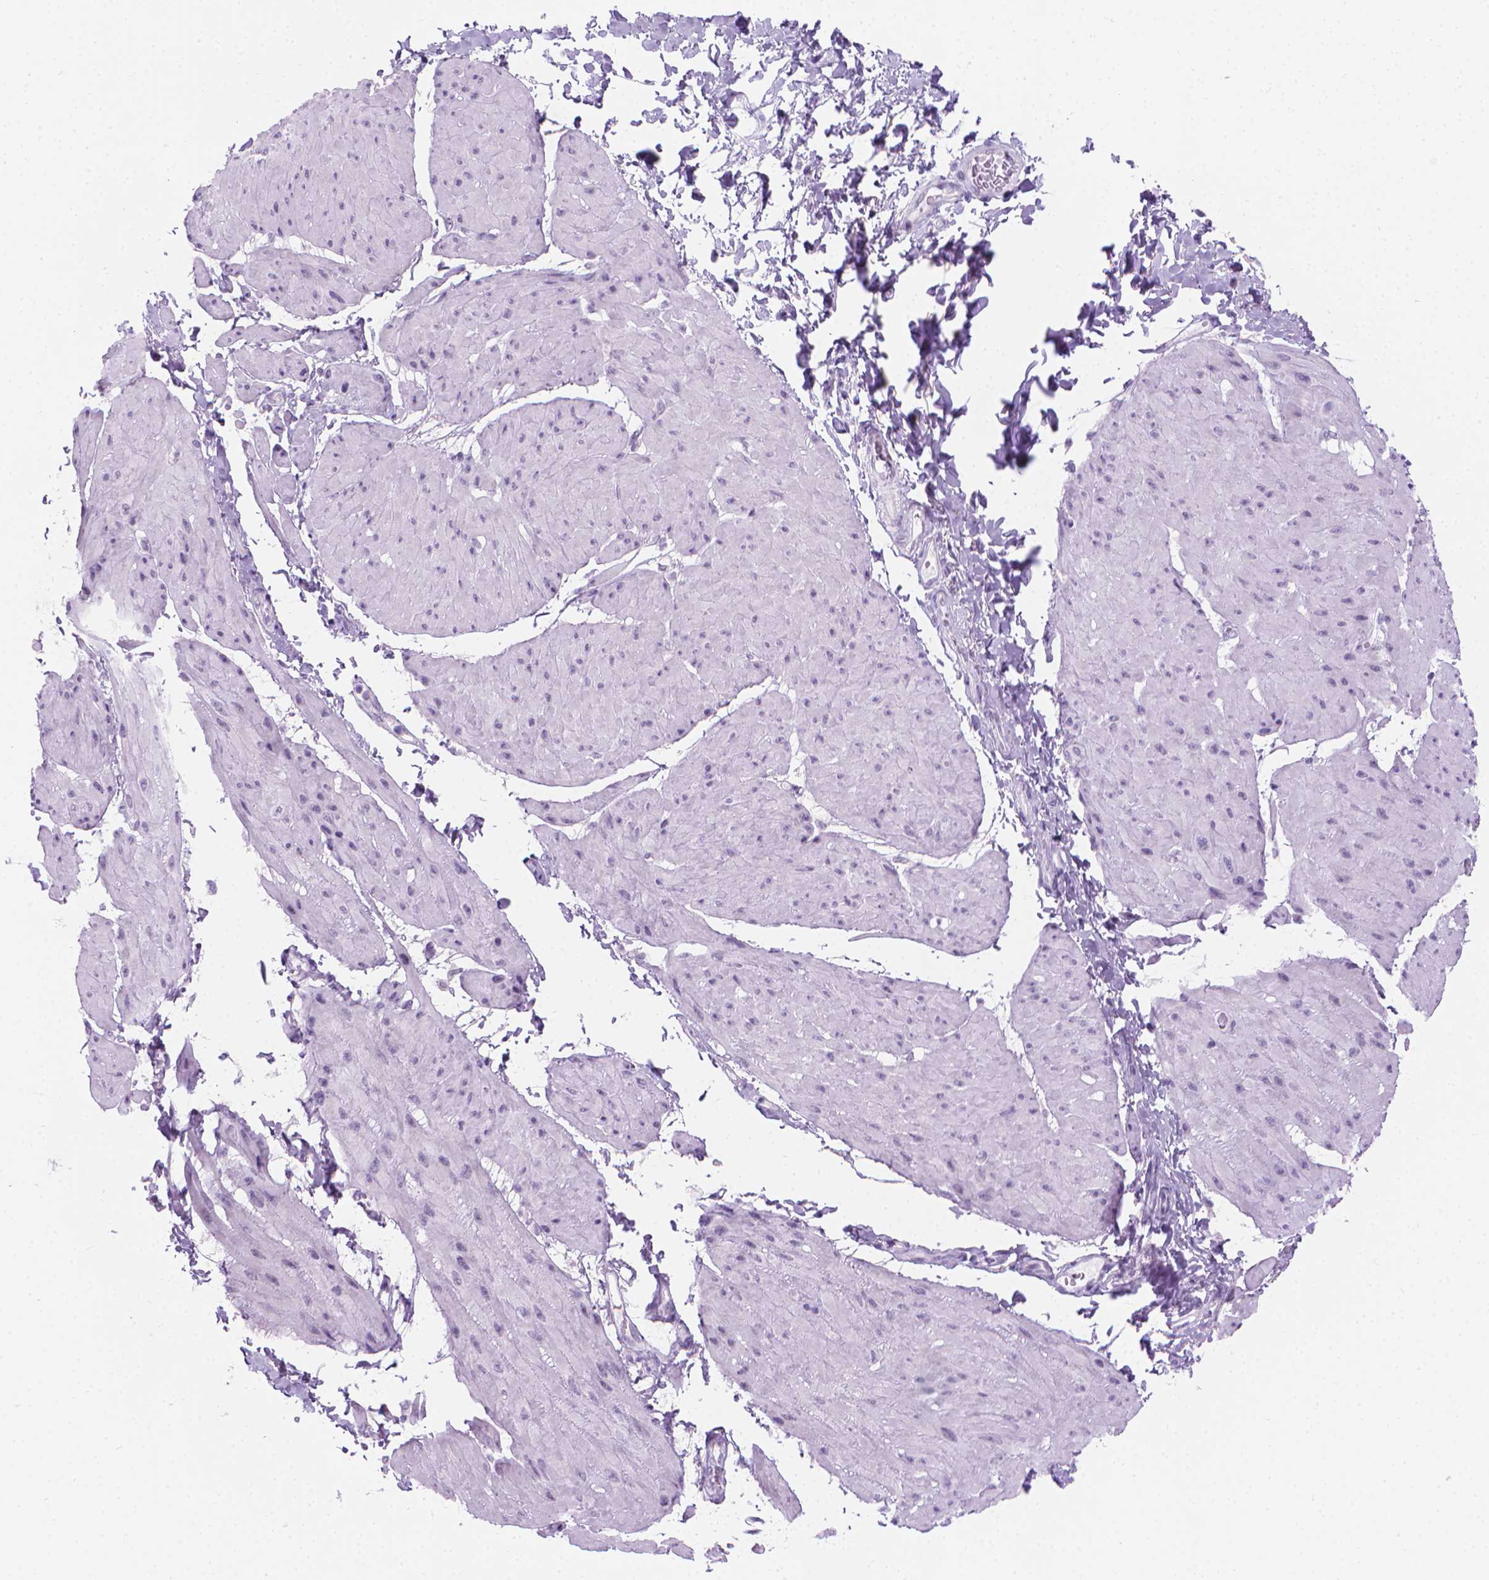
{"staining": {"intensity": "negative", "quantity": "none", "location": "none"}, "tissue": "adipose tissue", "cell_type": "Adipocytes", "image_type": "normal", "snomed": [{"axis": "morphology", "description": "Normal tissue, NOS"}, {"axis": "topography", "description": "Urinary bladder"}, {"axis": "topography", "description": "Peripheral nerve tissue"}], "caption": "Immunohistochemistry (IHC) of unremarkable adipose tissue exhibits no staining in adipocytes.", "gene": "CFAP52", "patient": {"sex": "female", "age": 60}}